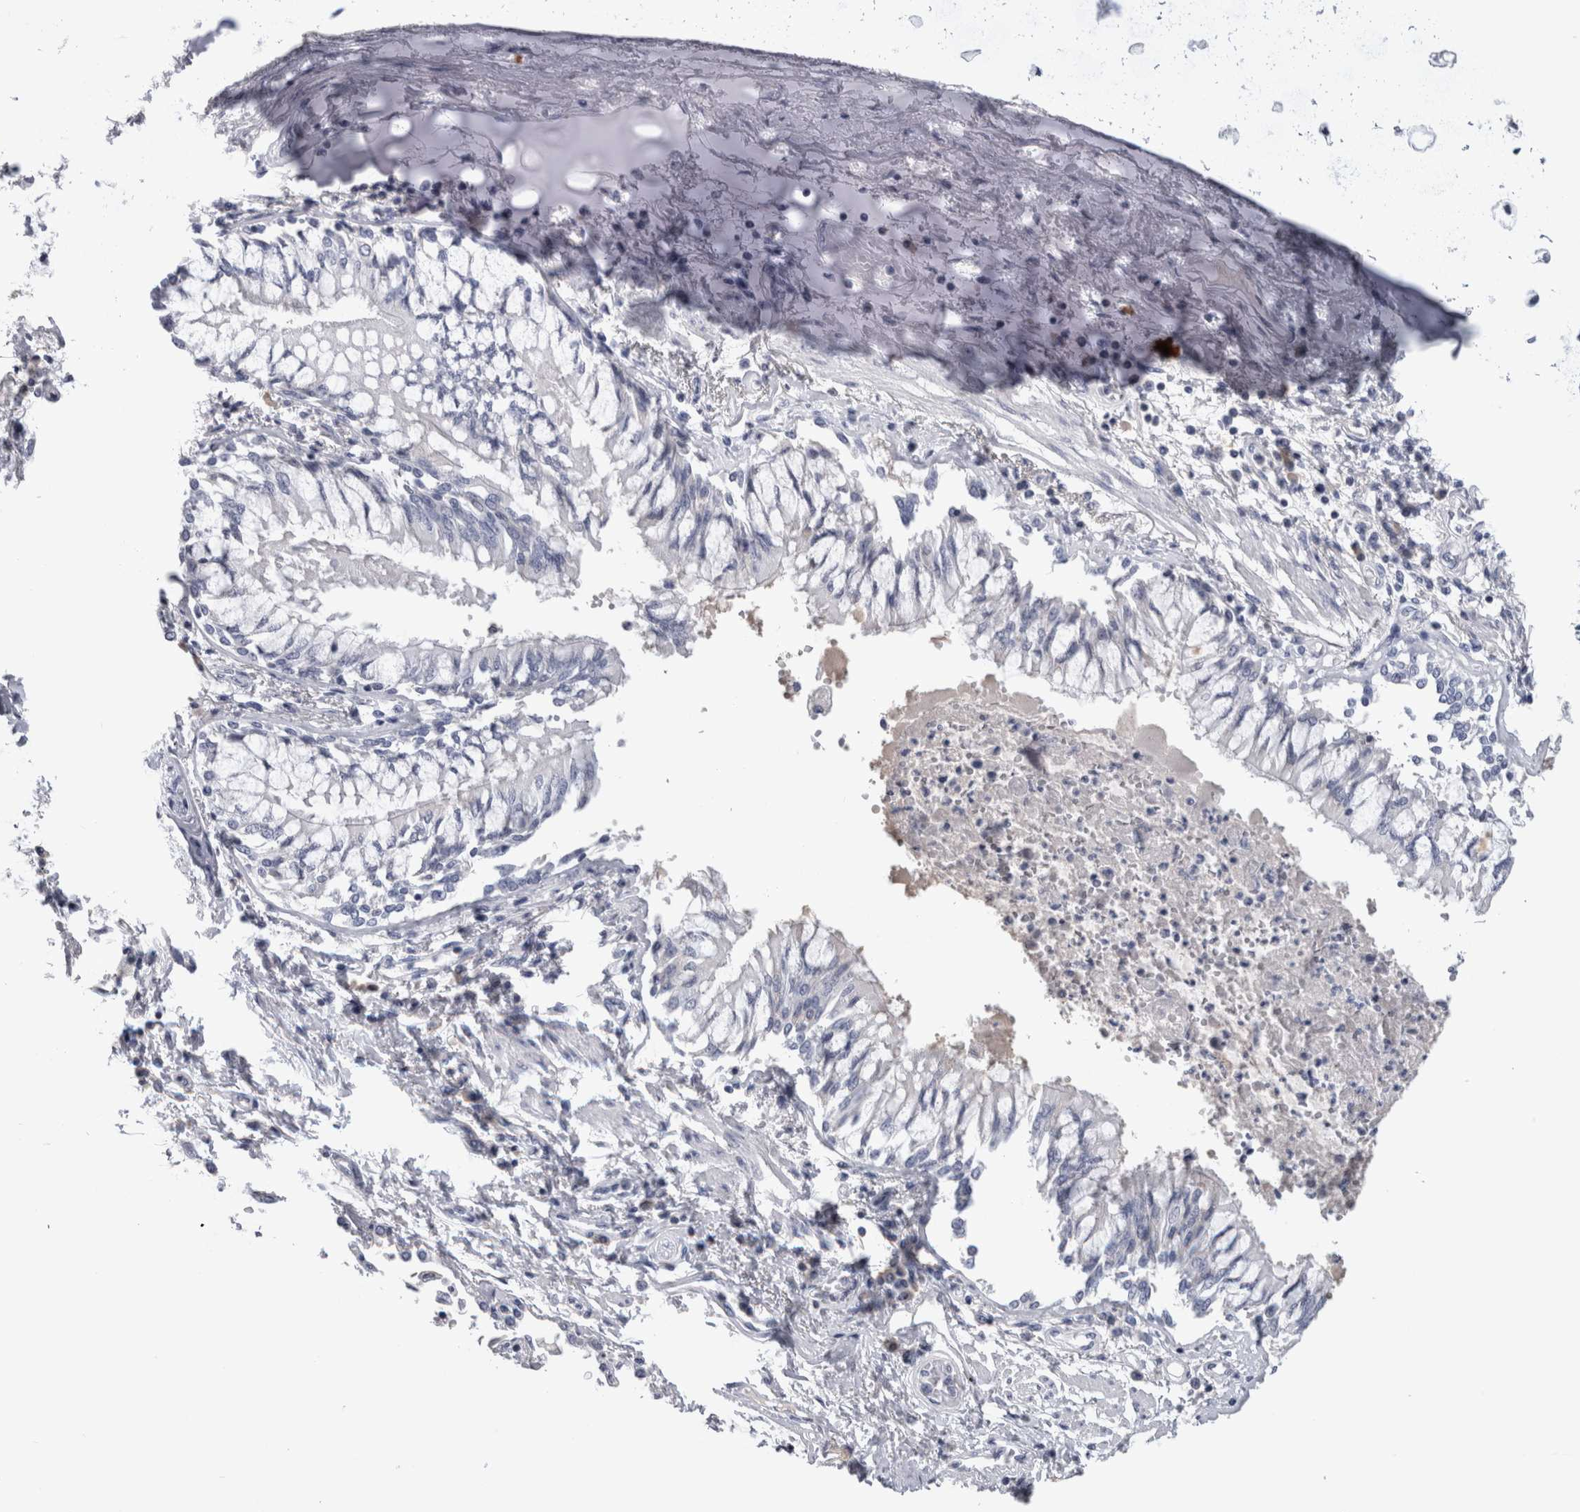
{"staining": {"intensity": "negative", "quantity": "none", "location": "none"}, "tissue": "bronchus", "cell_type": "Respiratory epithelial cells", "image_type": "normal", "snomed": [{"axis": "morphology", "description": "Normal tissue, NOS"}, {"axis": "topography", "description": "Cartilage tissue"}, {"axis": "topography", "description": "Bronchus"}, {"axis": "topography", "description": "Lung"}], "caption": "A high-resolution histopathology image shows IHC staining of normal bronchus, which reveals no significant positivity in respiratory epithelial cells. (DAB (3,3'-diaminobenzidine) immunohistochemistry (IHC) with hematoxylin counter stain).", "gene": "PAX5", "patient": {"sex": "female", "age": 49}}